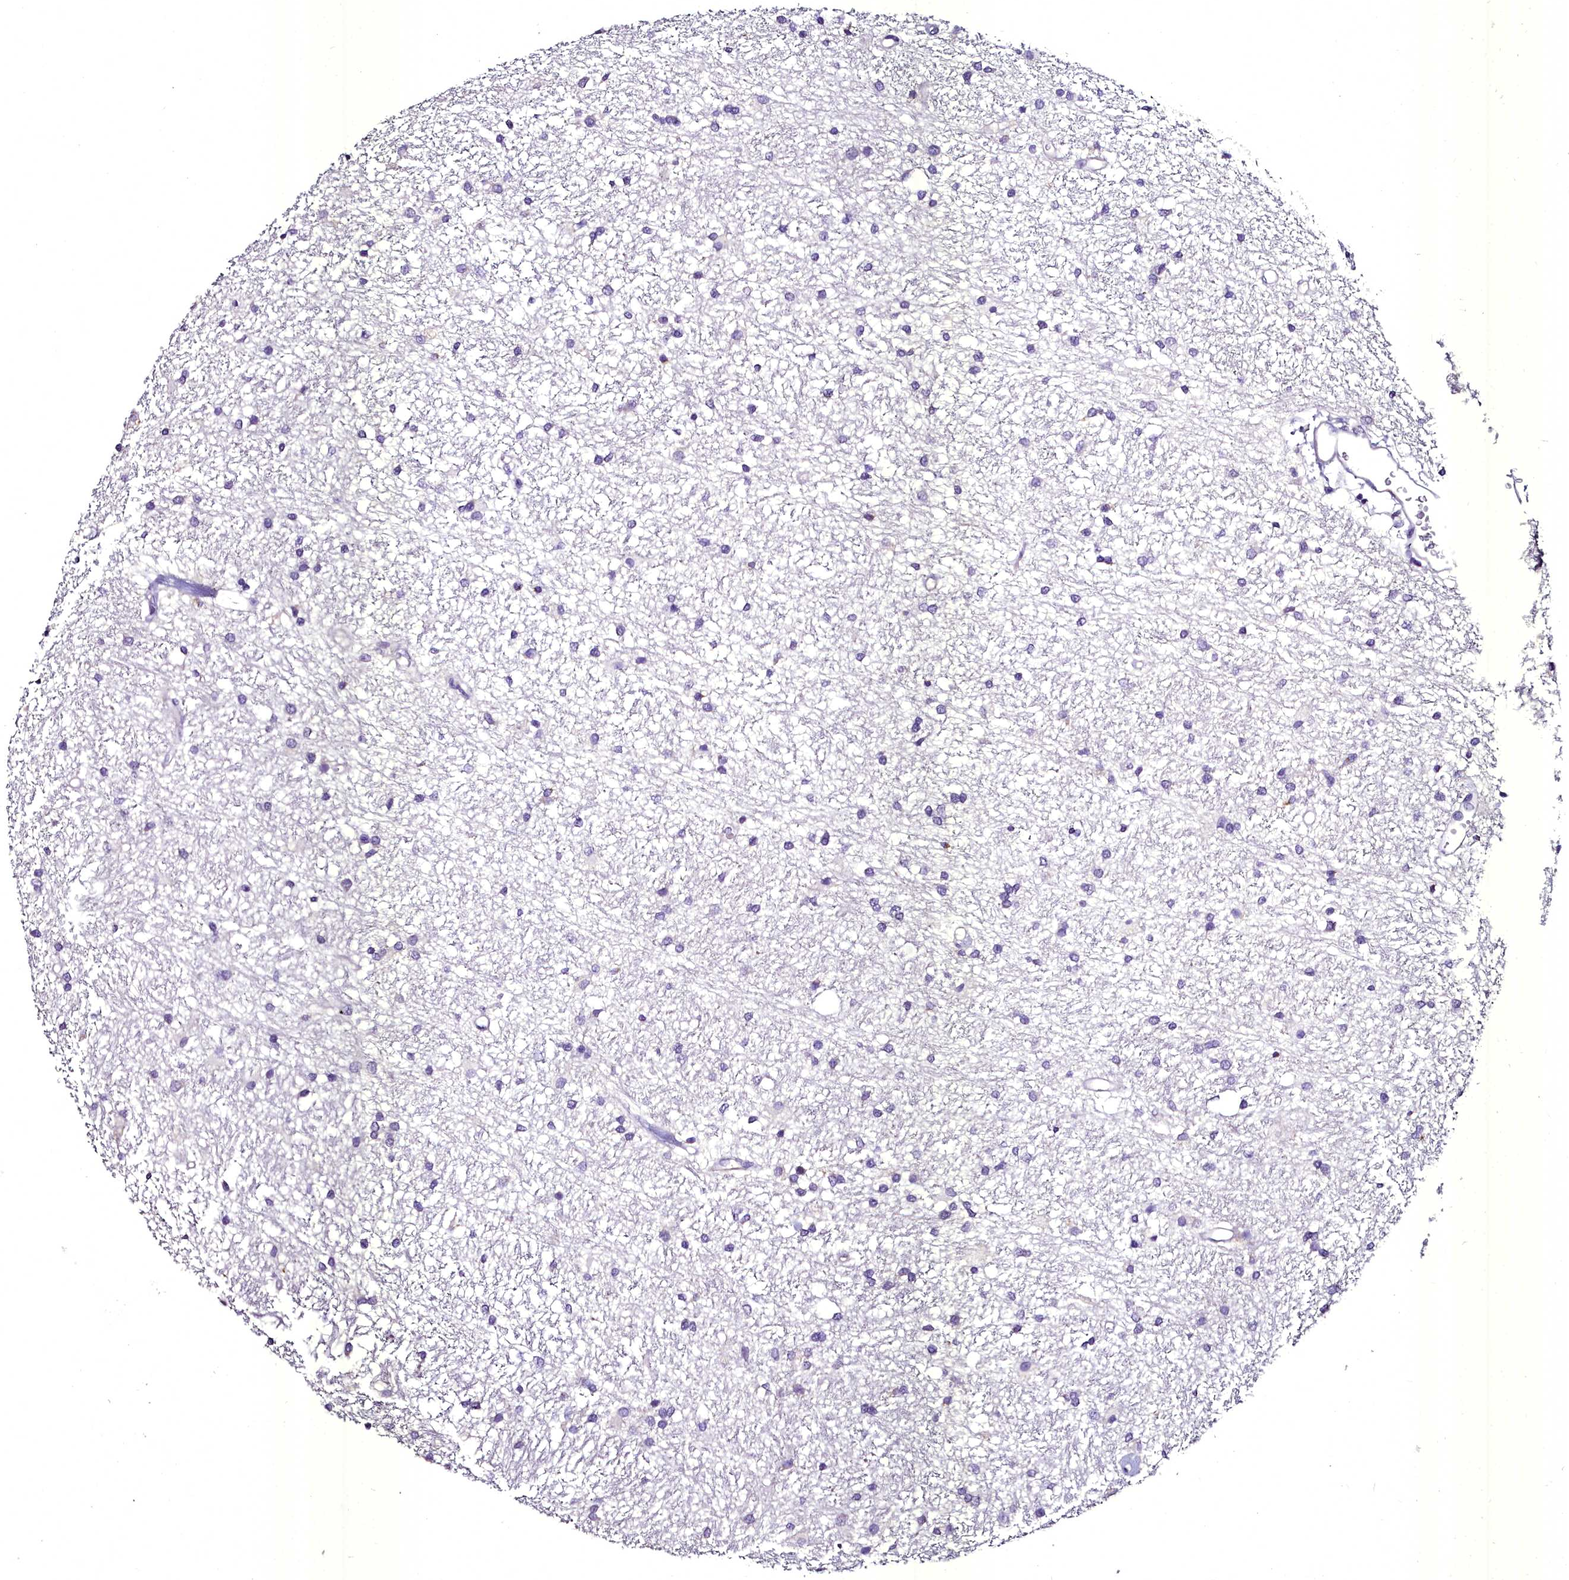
{"staining": {"intensity": "negative", "quantity": "none", "location": "none"}, "tissue": "glioma", "cell_type": "Tumor cells", "image_type": "cancer", "snomed": [{"axis": "morphology", "description": "Glioma, malignant, High grade"}, {"axis": "topography", "description": "Brain"}], "caption": "This is an IHC image of high-grade glioma (malignant). There is no expression in tumor cells.", "gene": "MS4A18", "patient": {"sex": "male", "age": 77}}